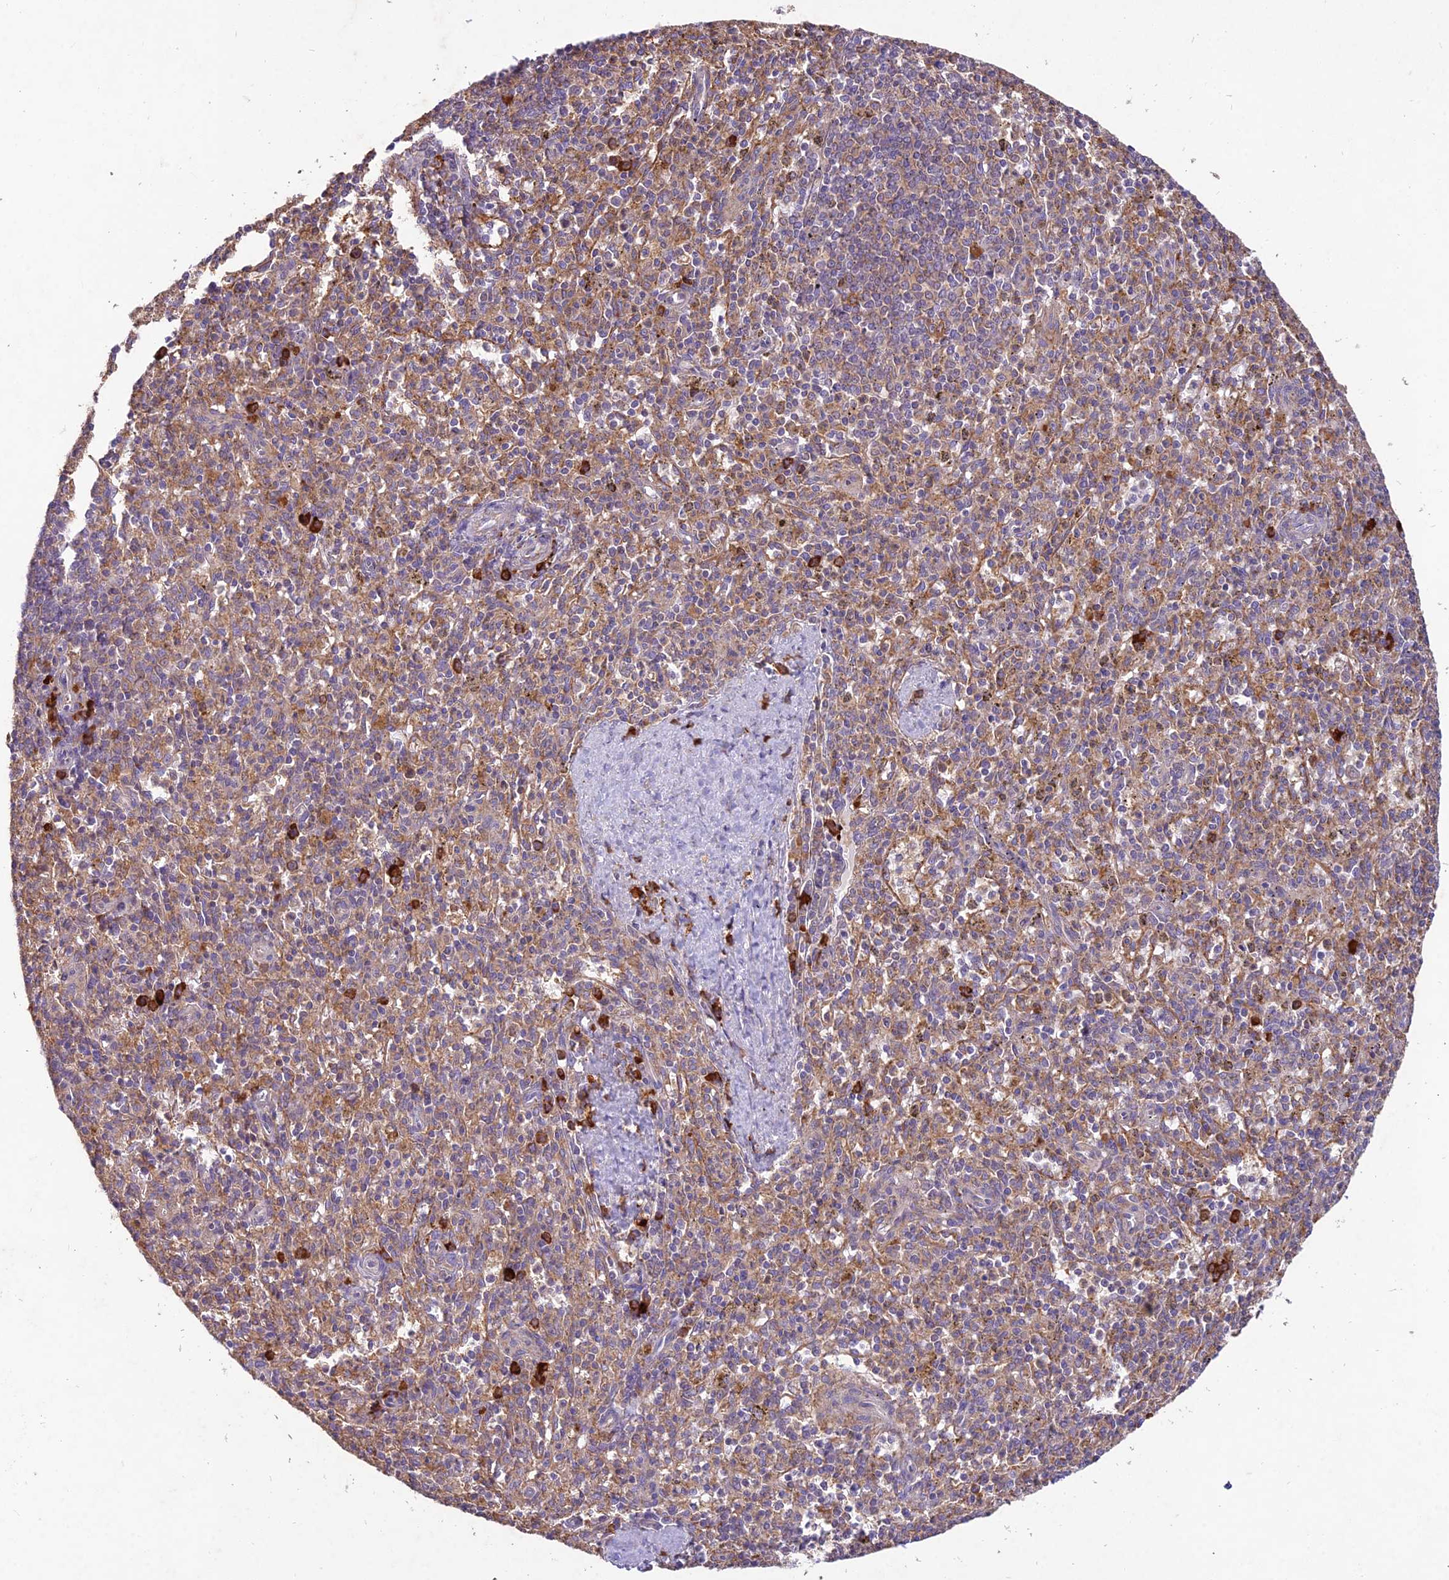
{"staining": {"intensity": "moderate", "quantity": "25%-75%", "location": "cytoplasmic/membranous"}, "tissue": "spleen", "cell_type": "Cells in red pulp", "image_type": "normal", "snomed": [{"axis": "morphology", "description": "Normal tissue, NOS"}, {"axis": "topography", "description": "Spleen"}], "caption": "High-magnification brightfield microscopy of unremarkable spleen stained with DAB (brown) and counterstained with hematoxylin (blue). cells in red pulp exhibit moderate cytoplasmic/membranous staining is seen in approximately25%-75% of cells. The staining is performed using DAB (3,3'-diaminobenzidine) brown chromogen to label protein expression. The nuclei are counter-stained blue using hematoxylin.", "gene": "NXNL2", "patient": {"sex": "male", "age": 72}}